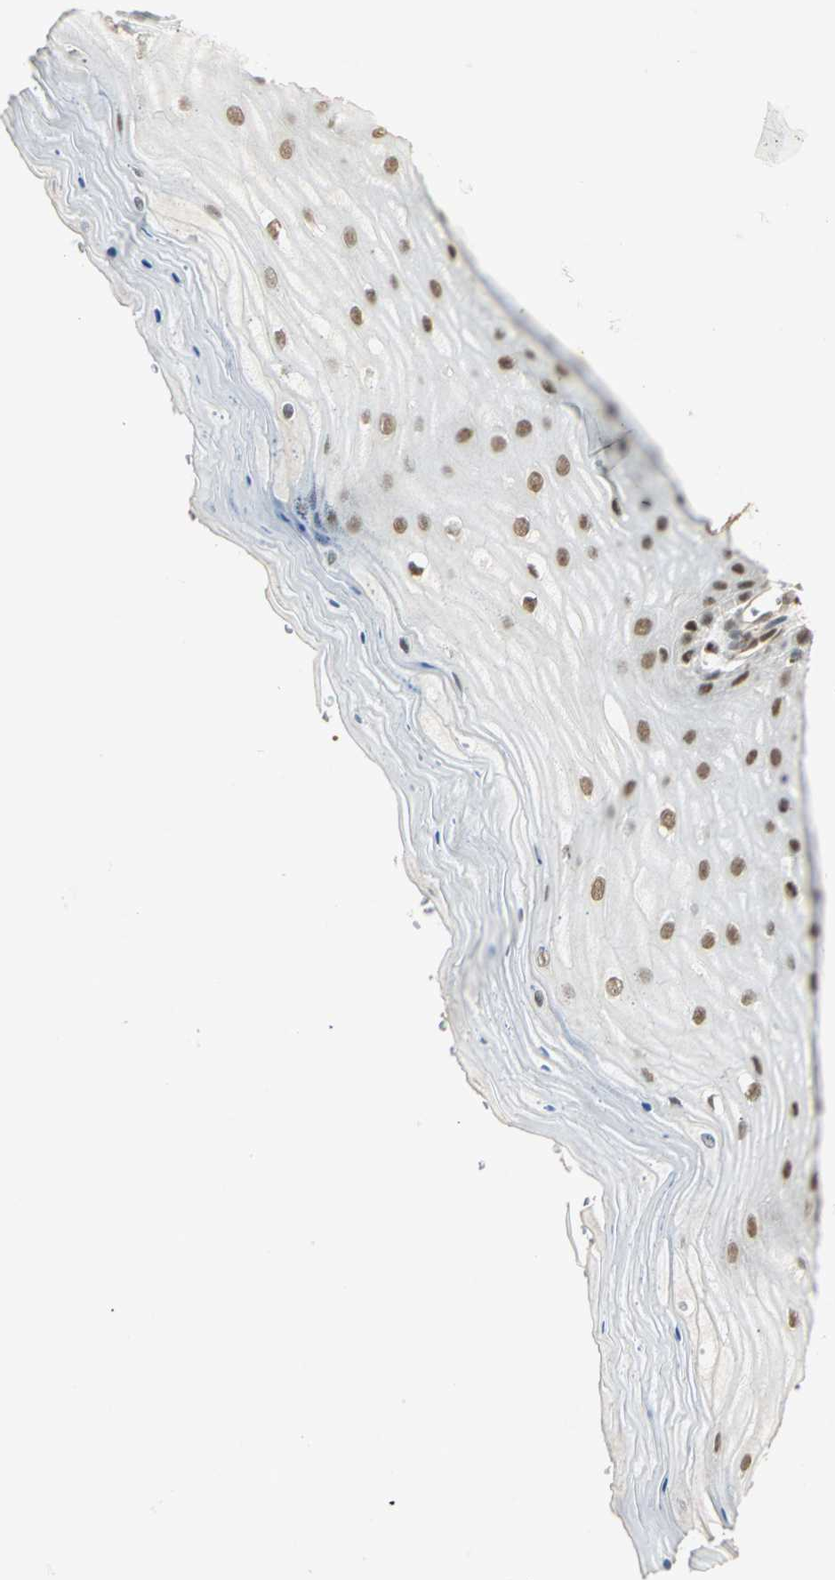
{"staining": {"intensity": "strong", "quantity": ">75%", "location": "nuclear"}, "tissue": "cervix", "cell_type": "Glandular cells", "image_type": "normal", "snomed": [{"axis": "morphology", "description": "Normal tissue, NOS"}, {"axis": "topography", "description": "Cervix"}], "caption": "A high-resolution photomicrograph shows IHC staining of benign cervix, which reveals strong nuclear positivity in about >75% of glandular cells. The protein is shown in brown color, while the nuclei are stained blue.", "gene": "ELF1", "patient": {"sex": "female", "age": 55}}